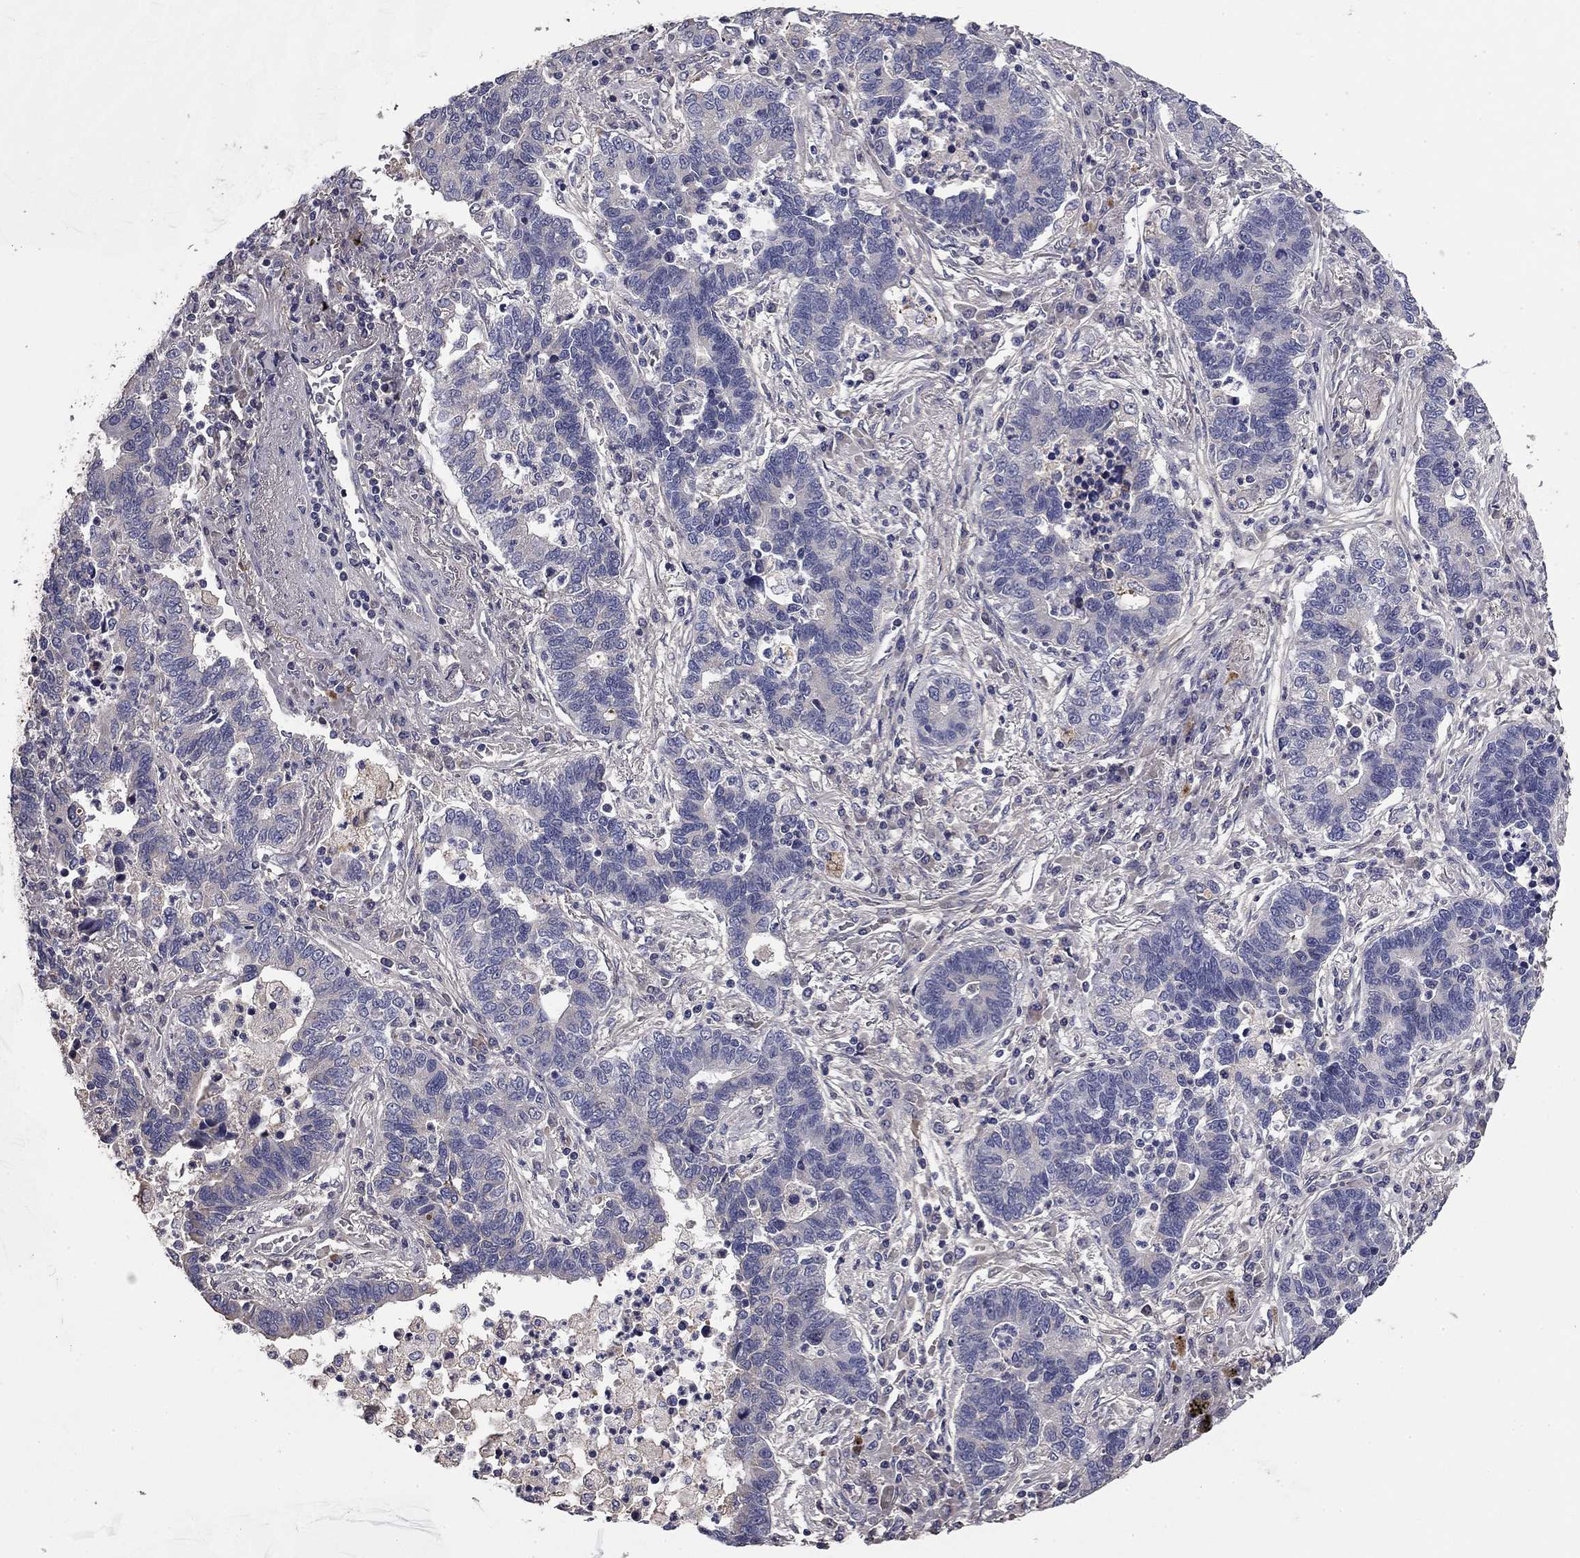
{"staining": {"intensity": "negative", "quantity": "none", "location": "none"}, "tissue": "lung cancer", "cell_type": "Tumor cells", "image_type": "cancer", "snomed": [{"axis": "morphology", "description": "Adenocarcinoma, NOS"}, {"axis": "topography", "description": "Lung"}], "caption": "Adenocarcinoma (lung) was stained to show a protein in brown. There is no significant positivity in tumor cells.", "gene": "COL2A1", "patient": {"sex": "female", "age": 57}}